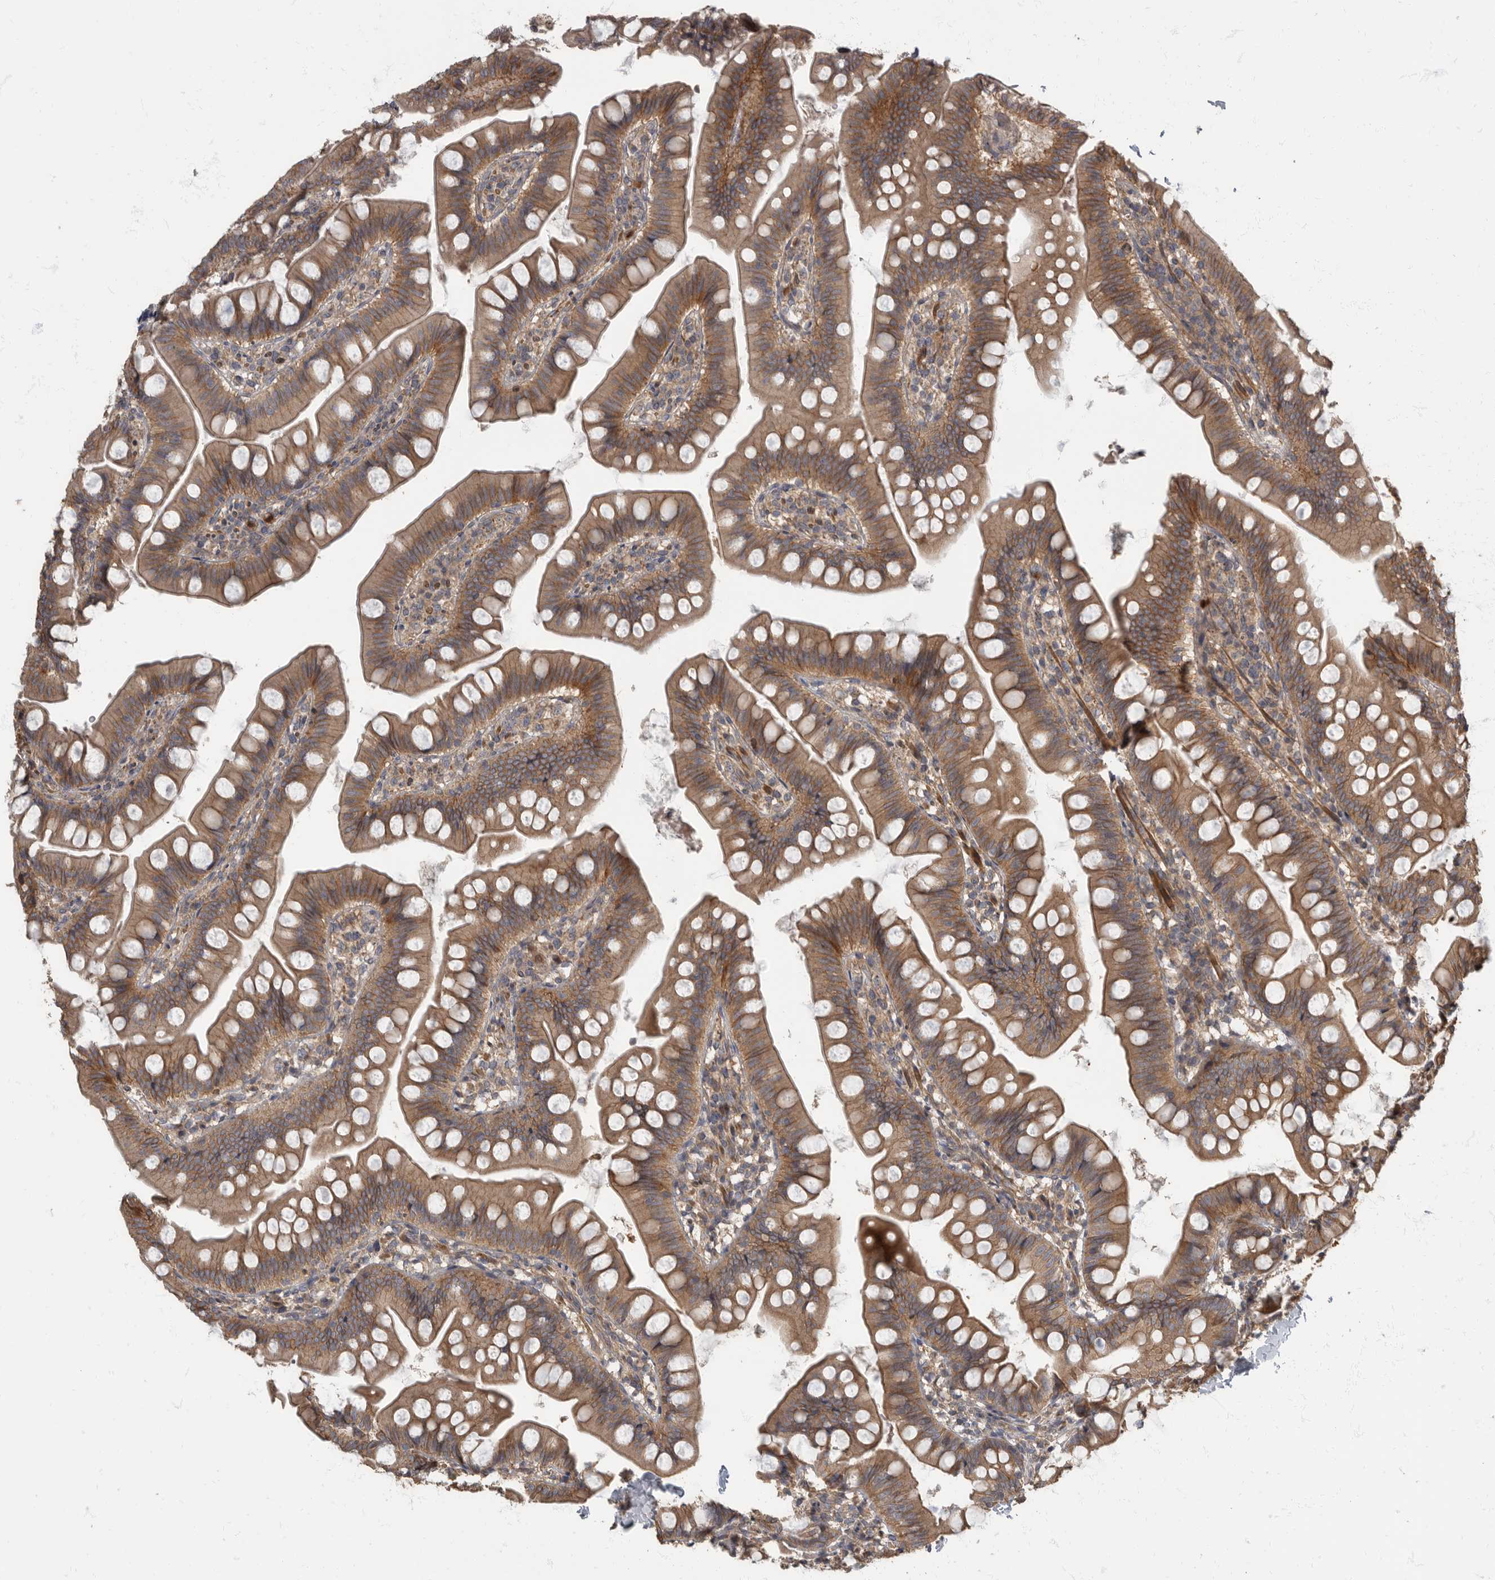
{"staining": {"intensity": "moderate", "quantity": ">75%", "location": "cytoplasmic/membranous"}, "tissue": "small intestine", "cell_type": "Glandular cells", "image_type": "normal", "snomed": [{"axis": "morphology", "description": "Normal tissue, NOS"}, {"axis": "topography", "description": "Small intestine"}], "caption": "Immunohistochemical staining of normal small intestine reveals >75% levels of moderate cytoplasmic/membranous protein staining in about >75% of glandular cells. The protein of interest is shown in brown color, while the nuclei are stained blue.", "gene": "DAAM1", "patient": {"sex": "male", "age": 7}}